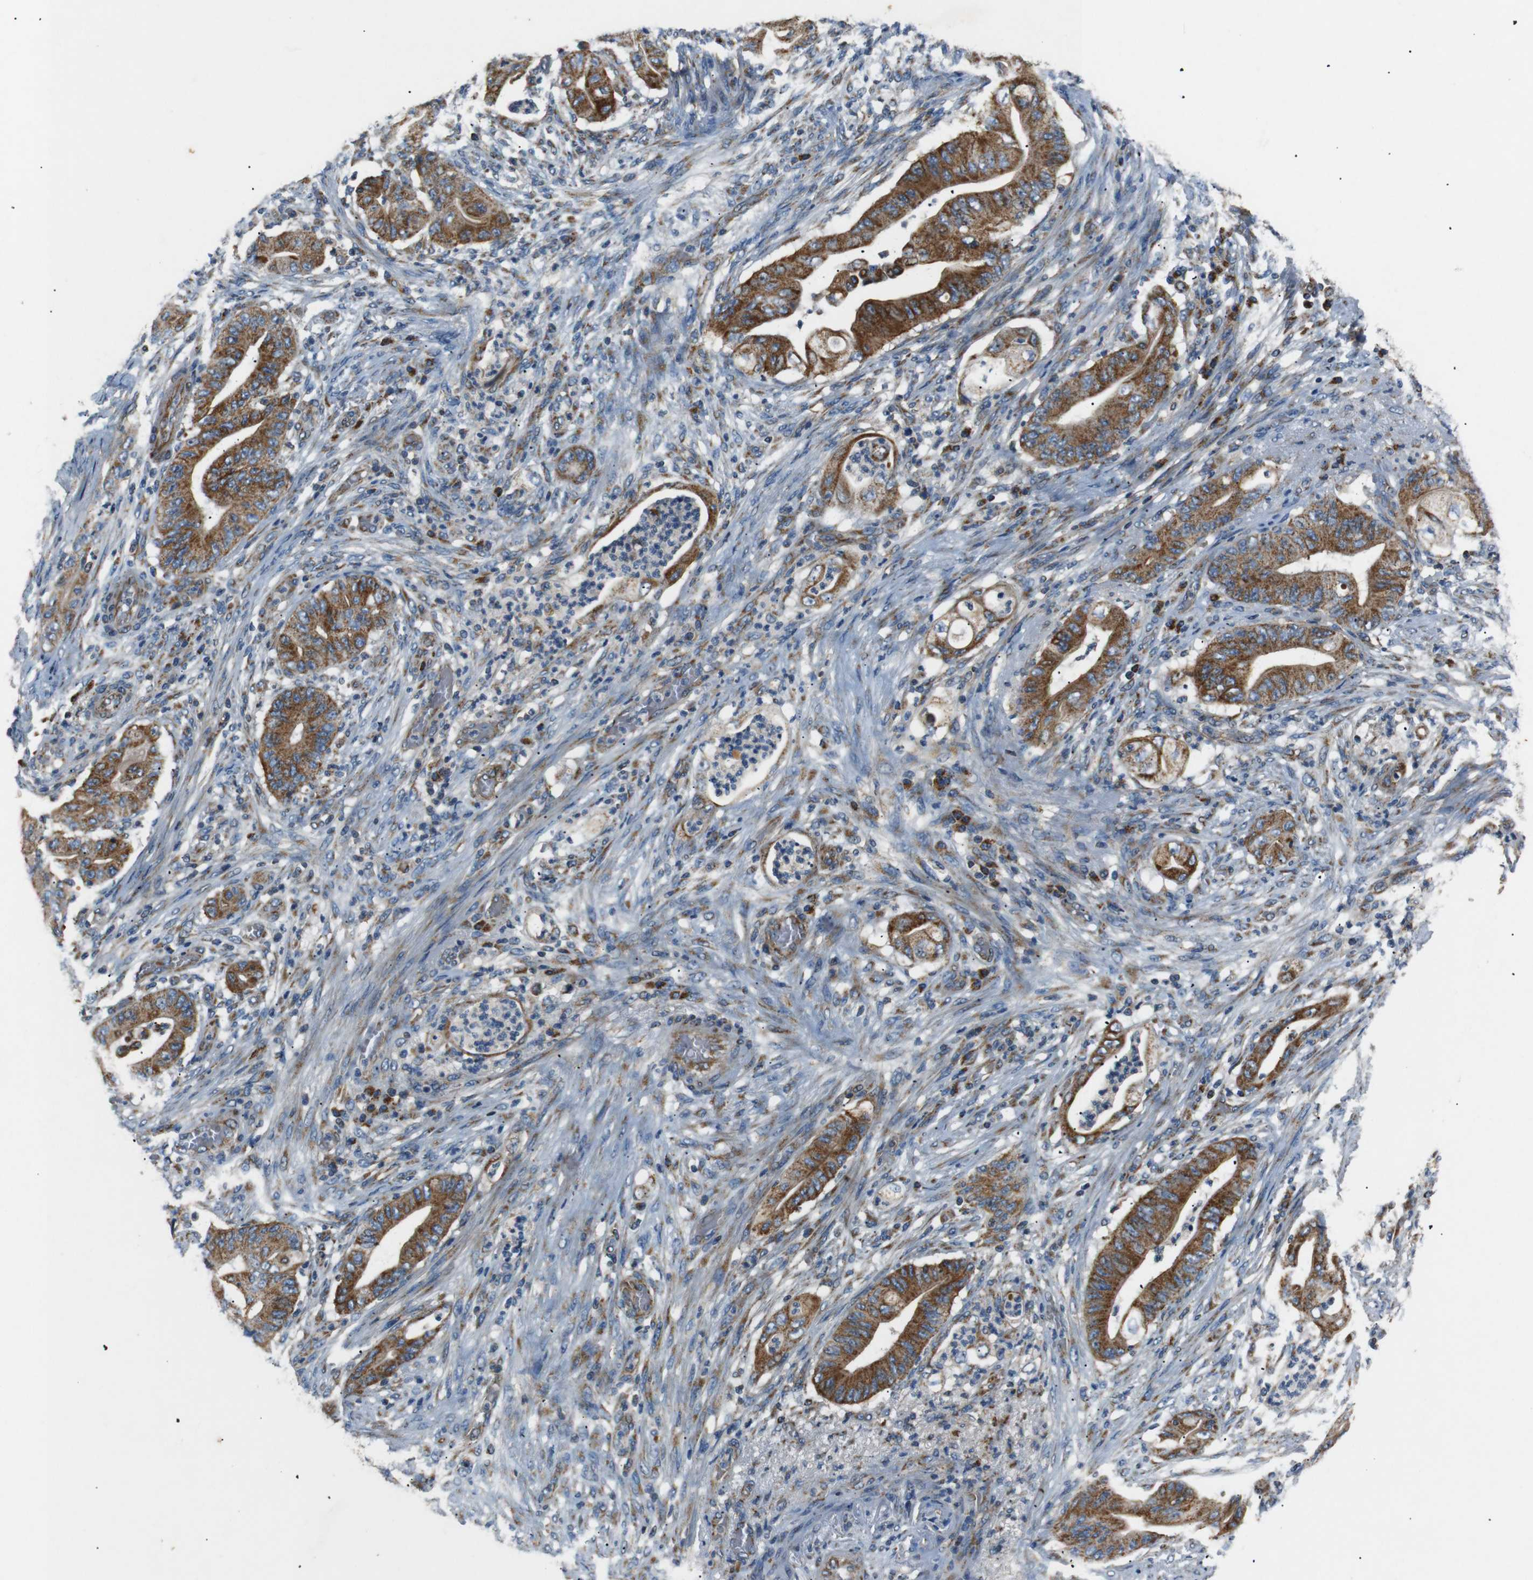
{"staining": {"intensity": "strong", "quantity": ">75%", "location": "cytoplasmic/membranous"}, "tissue": "stomach cancer", "cell_type": "Tumor cells", "image_type": "cancer", "snomed": [{"axis": "morphology", "description": "Adenocarcinoma, NOS"}, {"axis": "topography", "description": "Stomach"}], "caption": "Stomach cancer (adenocarcinoma) was stained to show a protein in brown. There is high levels of strong cytoplasmic/membranous staining in about >75% of tumor cells.", "gene": "NETO2", "patient": {"sex": "female", "age": 73}}